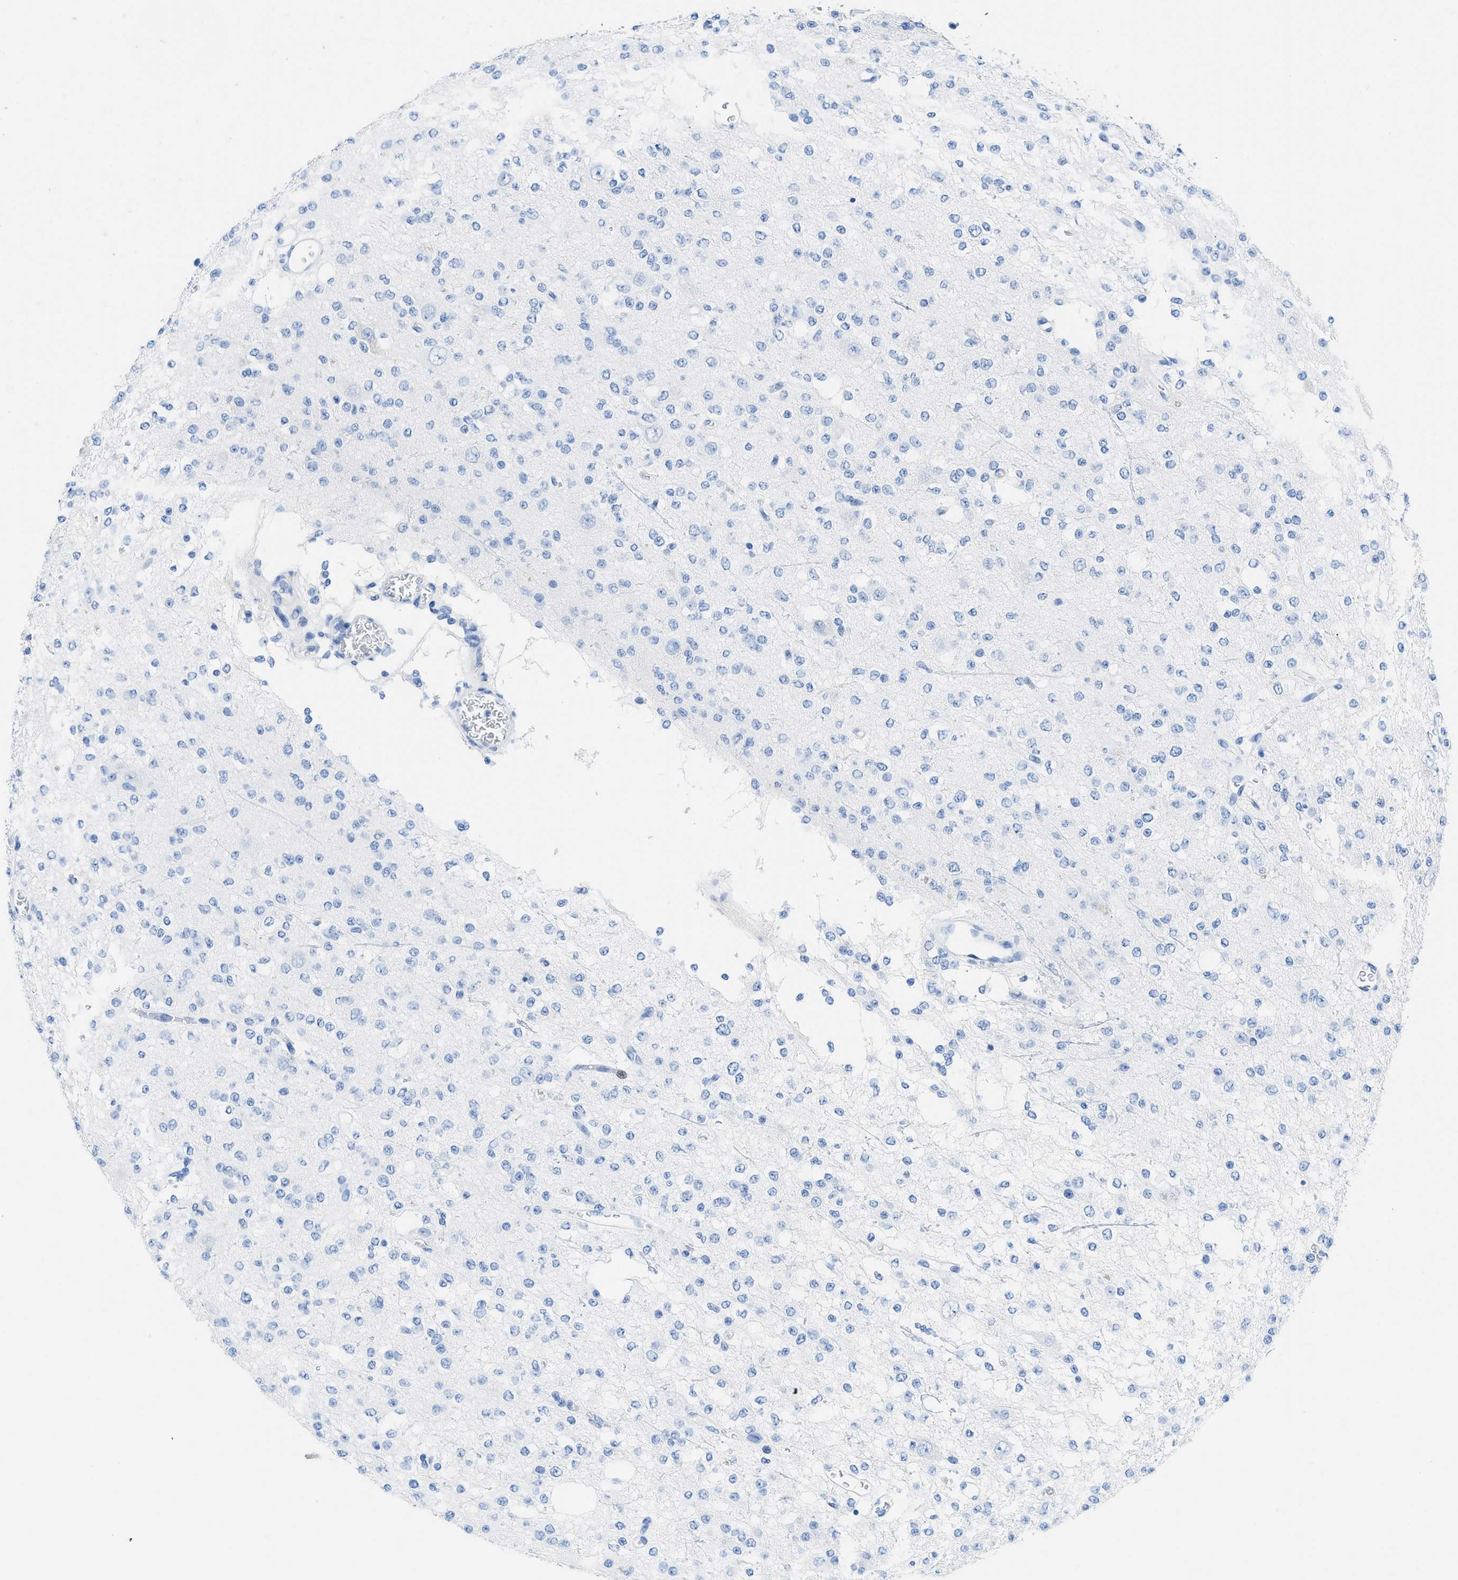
{"staining": {"intensity": "negative", "quantity": "none", "location": "none"}, "tissue": "glioma", "cell_type": "Tumor cells", "image_type": "cancer", "snomed": [{"axis": "morphology", "description": "Glioma, malignant, Low grade"}, {"axis": "topography", "description": "Brain"}], "caption": "Malignant low-grade glioma stained for a protein using IHC displays no positivity tumor cells.", "gene": "COL3A1", "patient": {"sex": "male", "age": 38}}